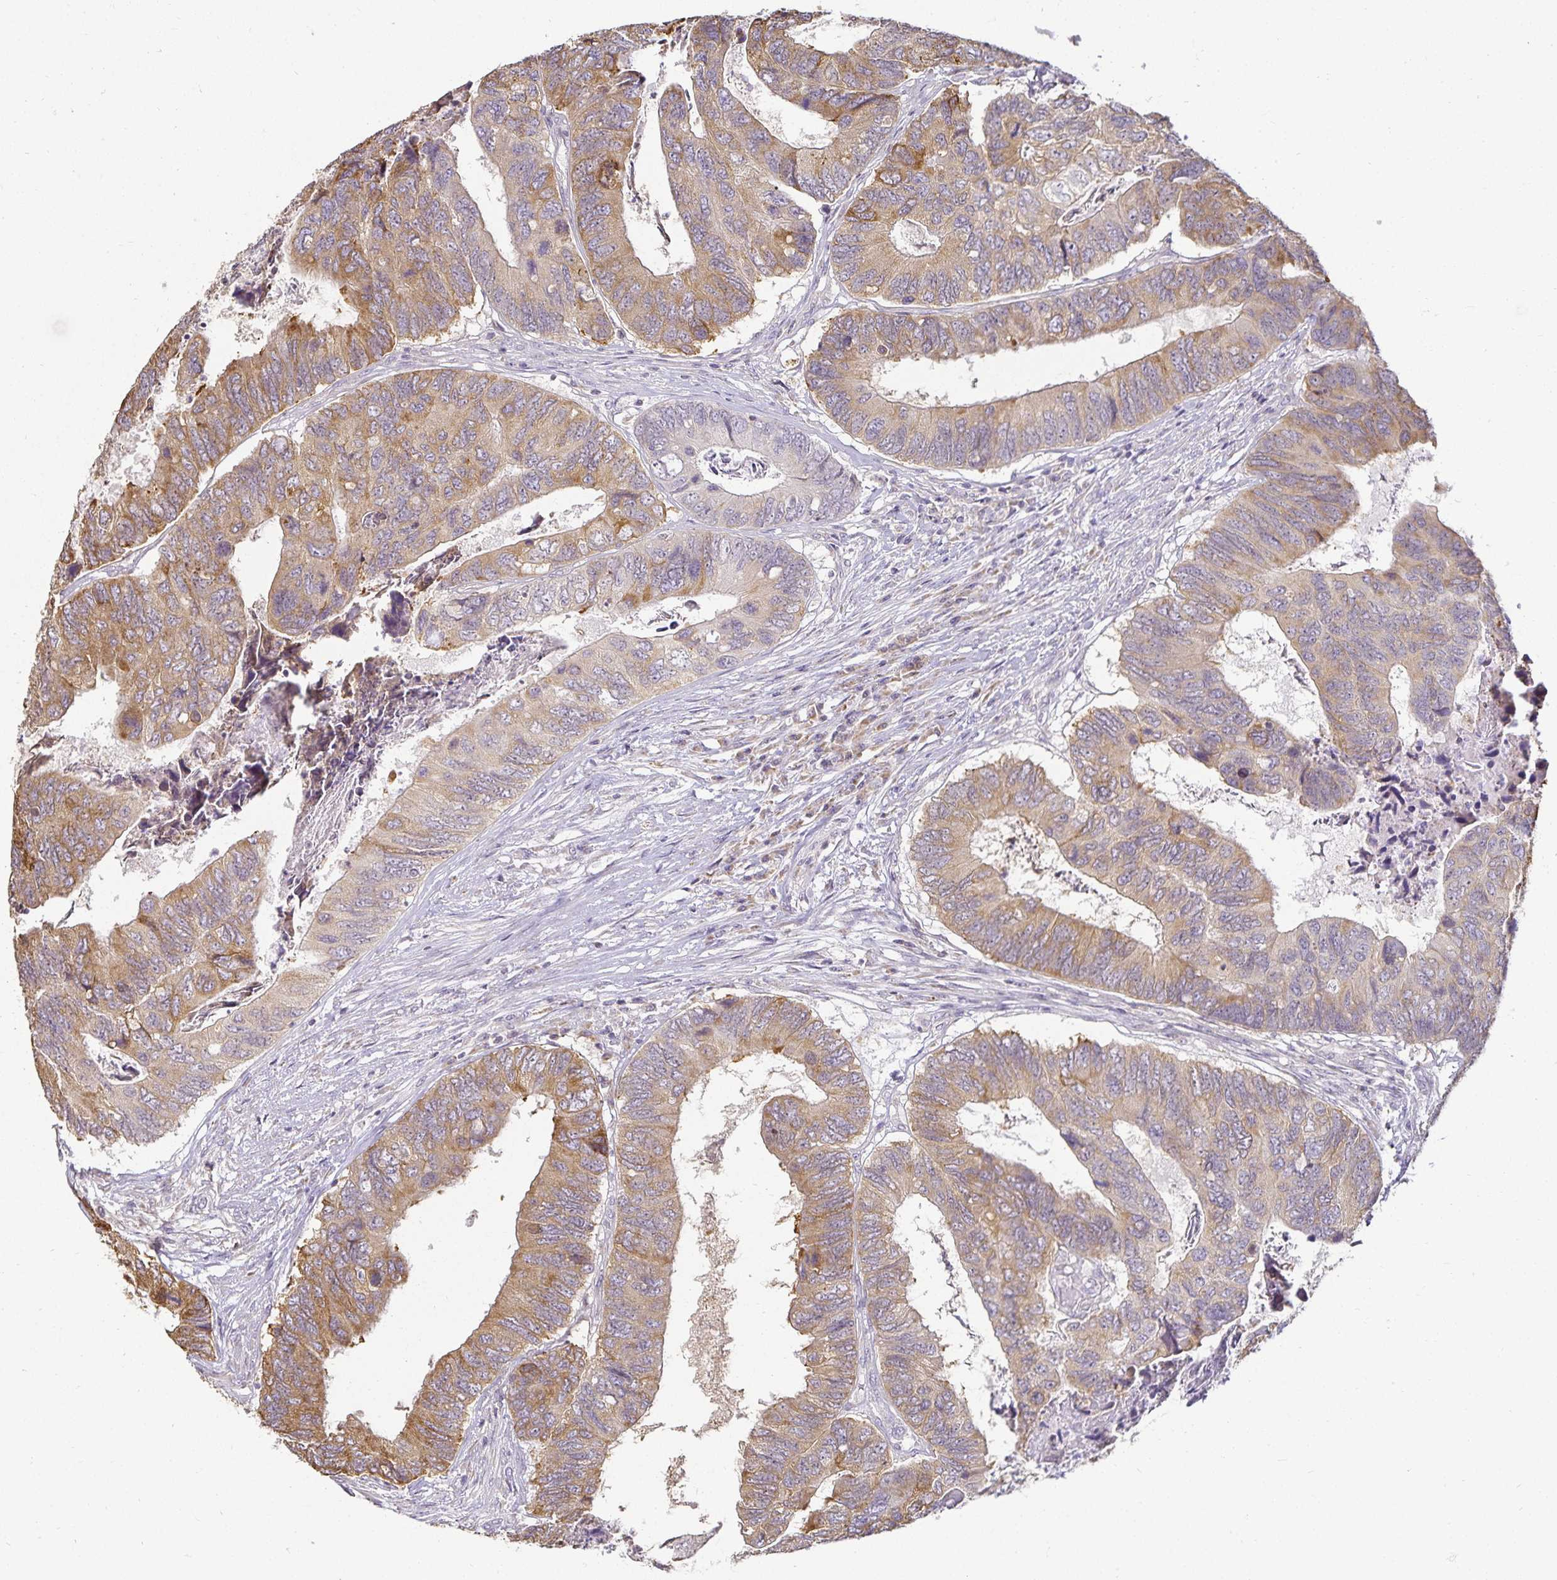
{"staining": {"intensity": "moderate", "quantity": "25%-75%", "location": "cytoplasmic/membranous"}, "tissue": "colorectal cancer", "cell_type": "Tumor cells", "image_type": "cancer", "snomed": [{"axis": "morphology", "description": "Adenocarcinoma, NOS"}, {"axis": "topography", "description": "Colon"}], "caption": "Tumor cells demonstrate medium levels of moderate cytoplasmic/membranous expression in approximately 25%-75% of cells in human colorectal cancer.", "gene": "GP2", "patient": {"sex": "female", "age": 67}}